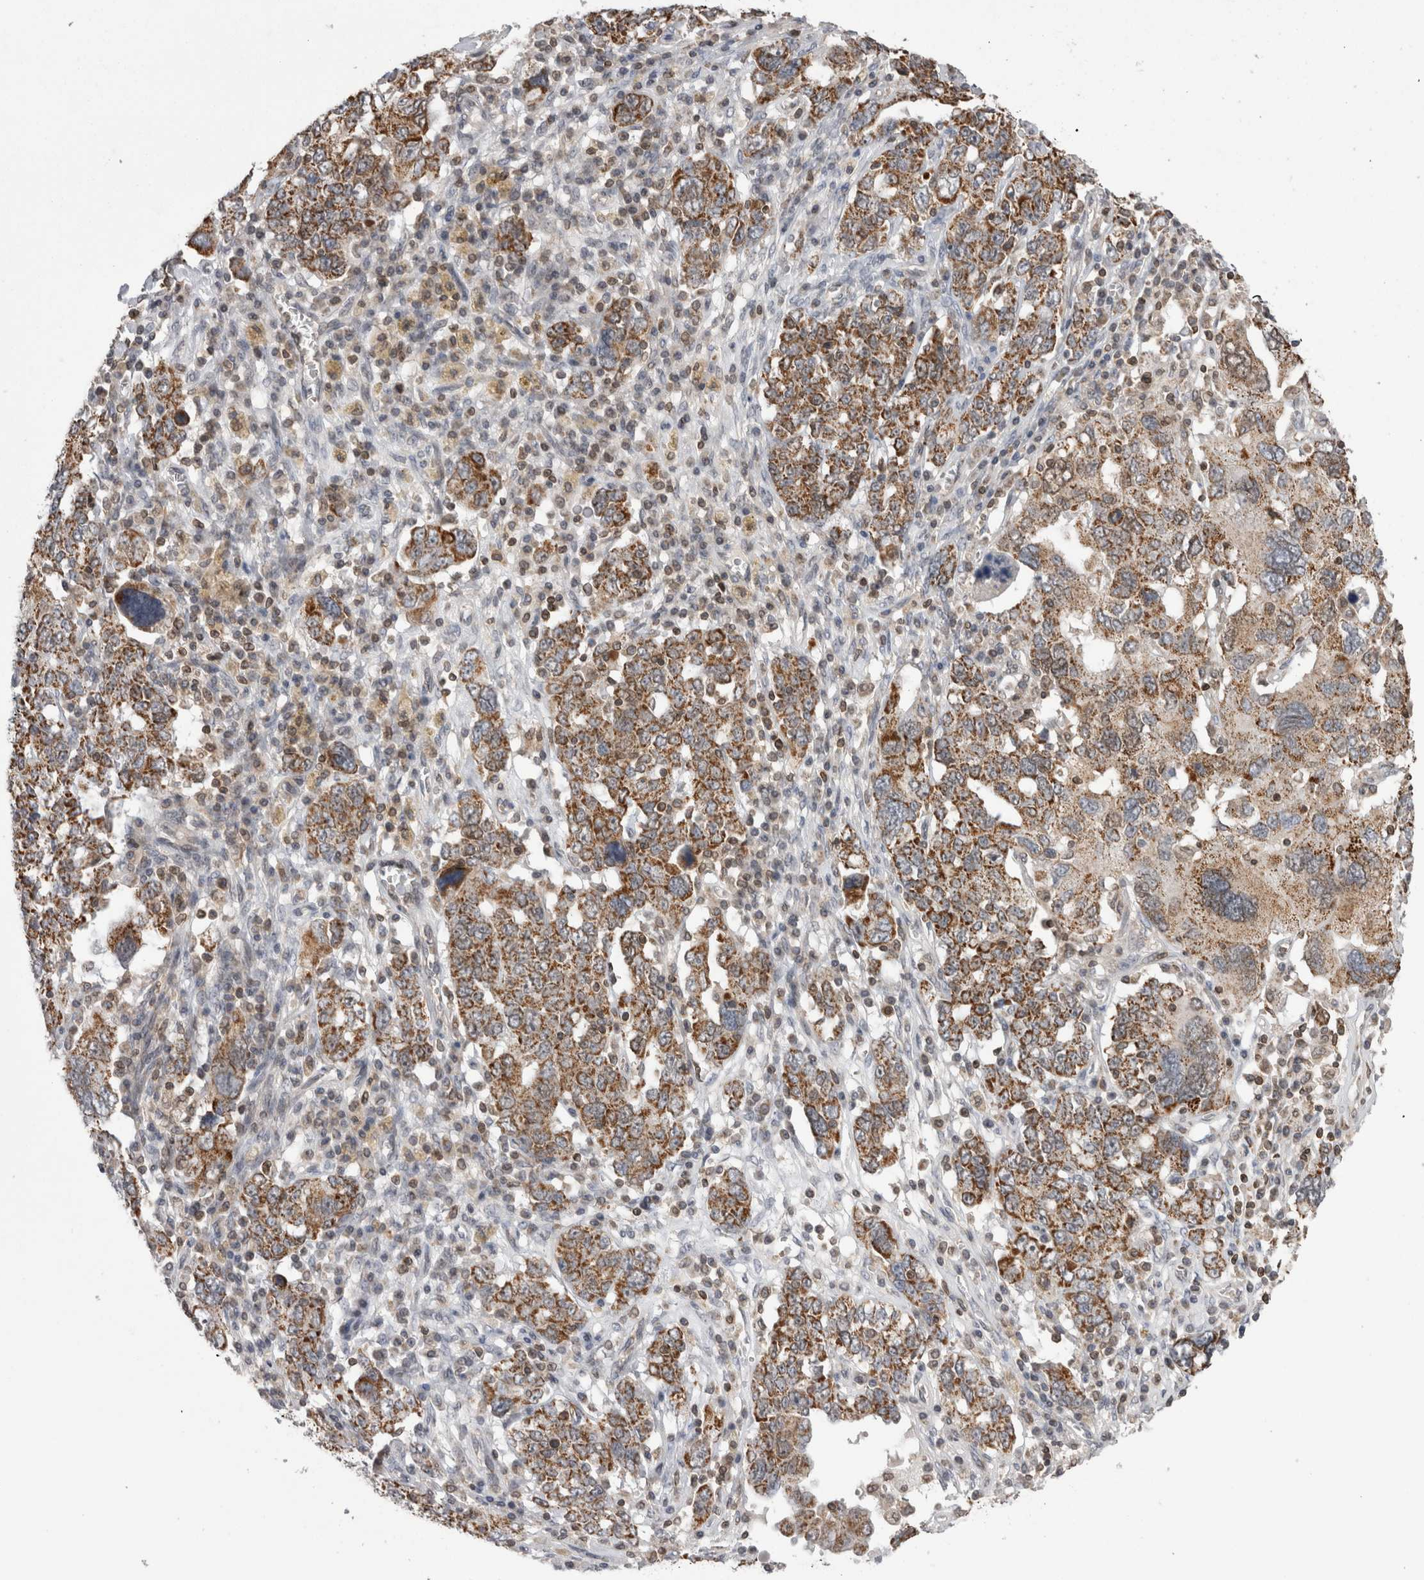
{"staining": {"intensity": "moderate", "quantity": ">75%", "location": "cytoplasmic/membranous"}, "tissue": "ovarian cancer", "cell_type": "Tumor cells", "image_type": "cancer", "snomed": [{"axis": "morphology", "description": "Carcinoma, endometroid"}, {"axis": "topography", "description": "Ovary"}], "caption": "Immunohistochemistry histopathology image of human endometroid carcinoma (ovarian) stained for a protein (brown), which exhibits medium levels of moderate cytoplasmic/membranous positivity in approximately >75% of tumor cells.", "gene": "DARS2", "patient": {"sex": "female", "age": 62}}